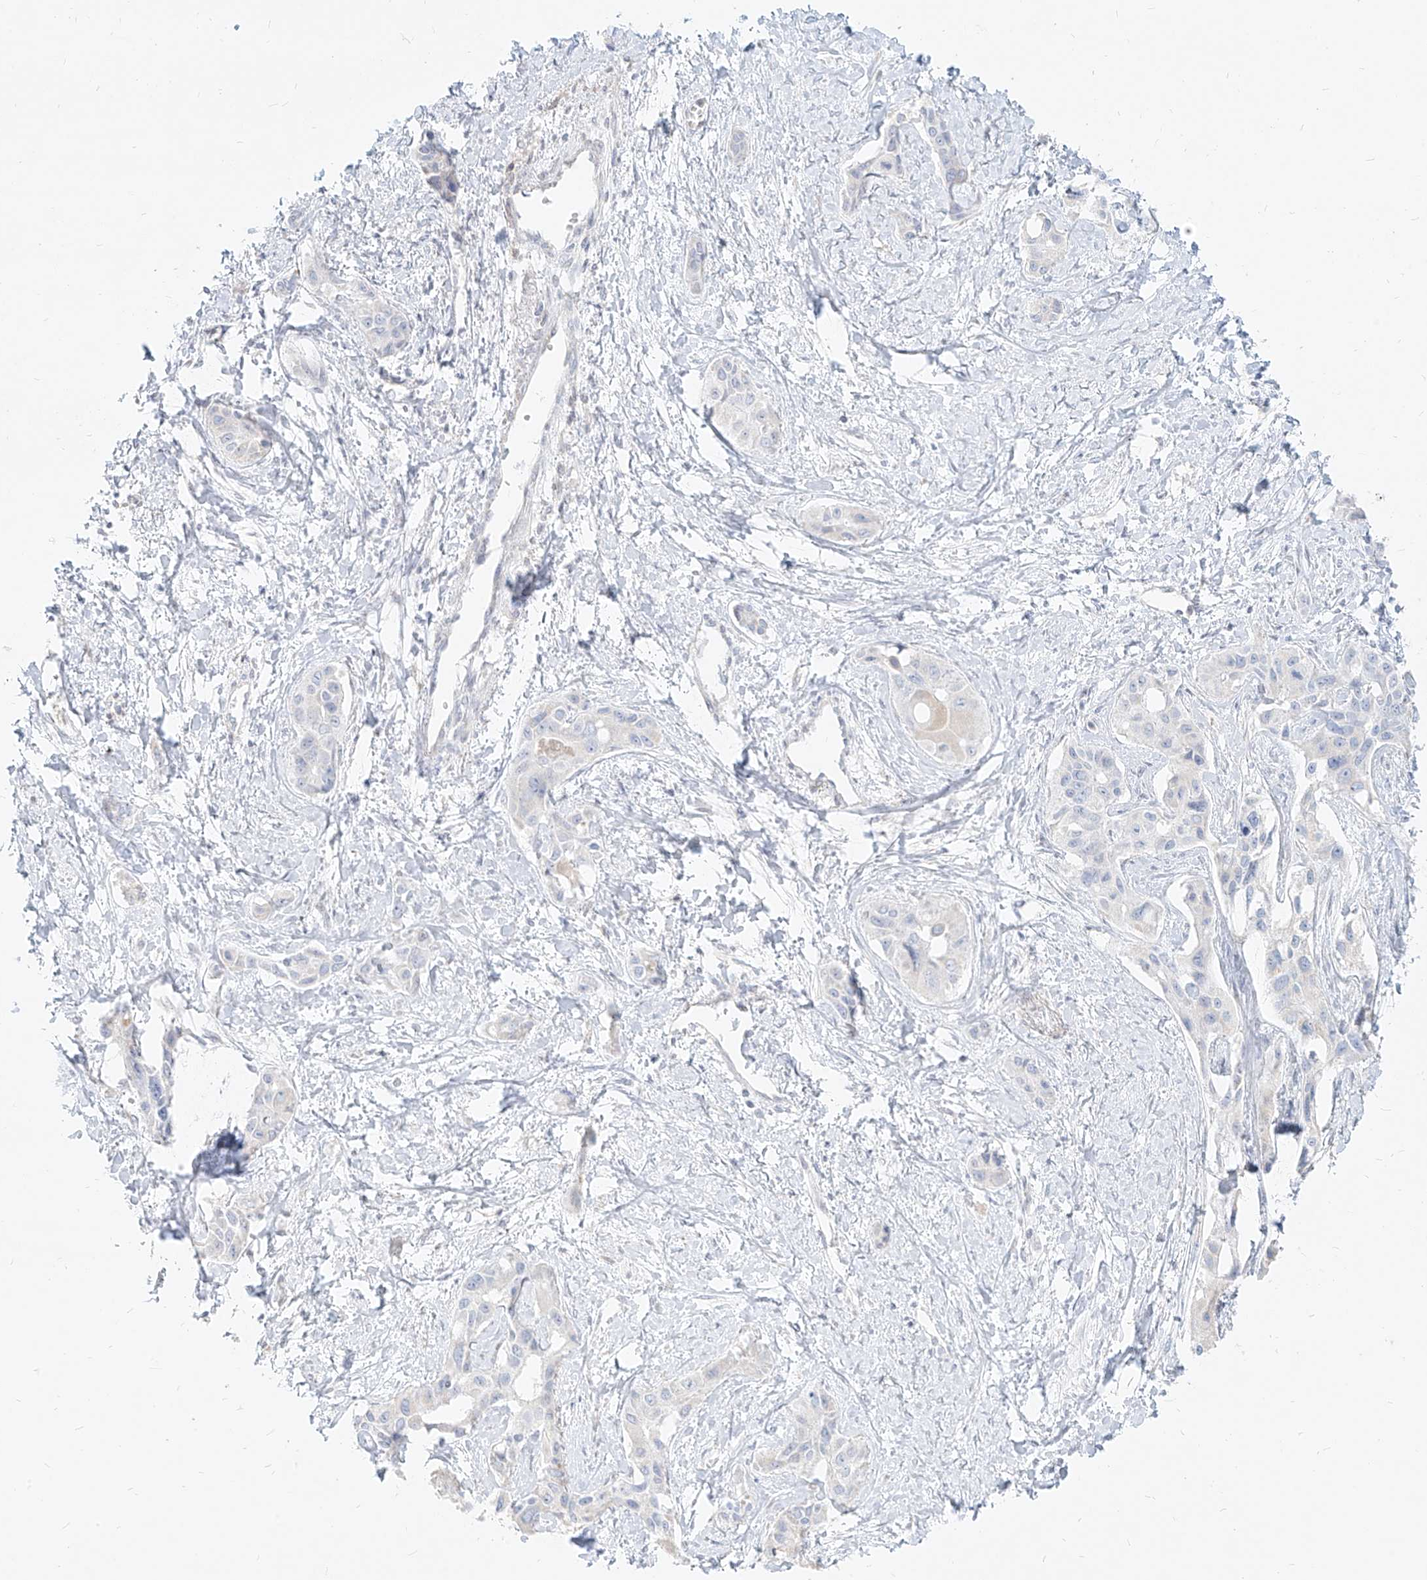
{"staining": {"intensity": "negative", "quantity": "none", "location": "none"}, "tissue": "liver cancer", "cell_type": "Tumor cells", "image_type": "cancer", "snomed": [{"axis": "morphology", "description": "Cholangiocarcinoma"}, {"axis": "topography", "description": "Liver"}], "caption": "The IHC histopathology image has no significant positivity in tumor cells of liver cancer tissue. Nuclei are stained in blue.", "gene": "ITPKB", "patient": {"sex": "male", "age": 59}}